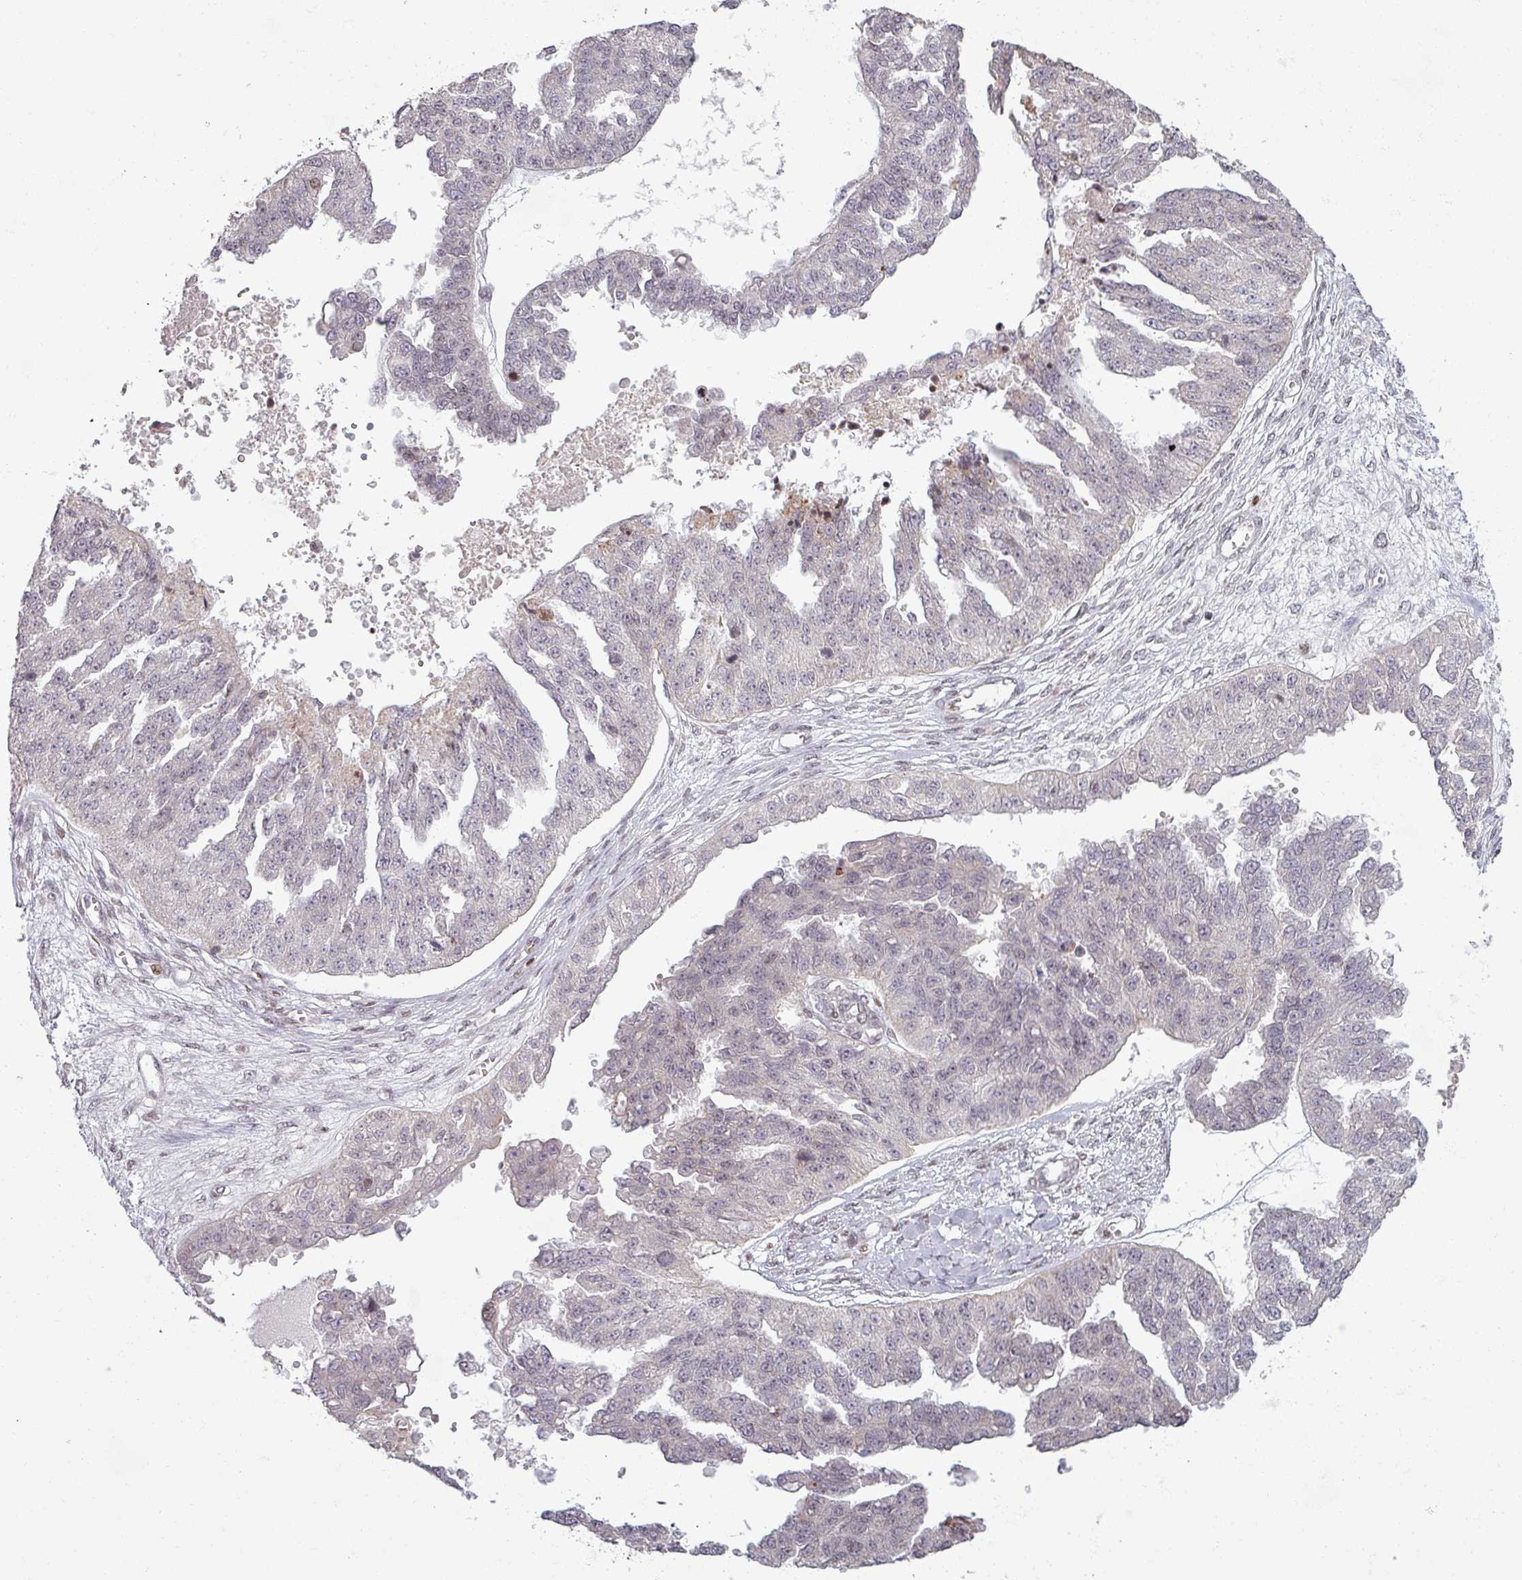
{"staining": {"intensity": "negative", "quantity": "none", "location": "none"}, "tissue": "ovarian cancer", "cell_type": "Tumor cells", "image_type": "cancer", "snomed": [{"axis": "morphology", "description": "Cystadenocarcinoma, serous, NOS"}, {"axis": "topography", "description": "Ovary"}], "caption": "Human ovarian cancer stained for a protein using immunohistochemistry reveals no staining in tumor cells.", "gene": "NCOR1", "patient": {"sex": "female", "age": 58}}